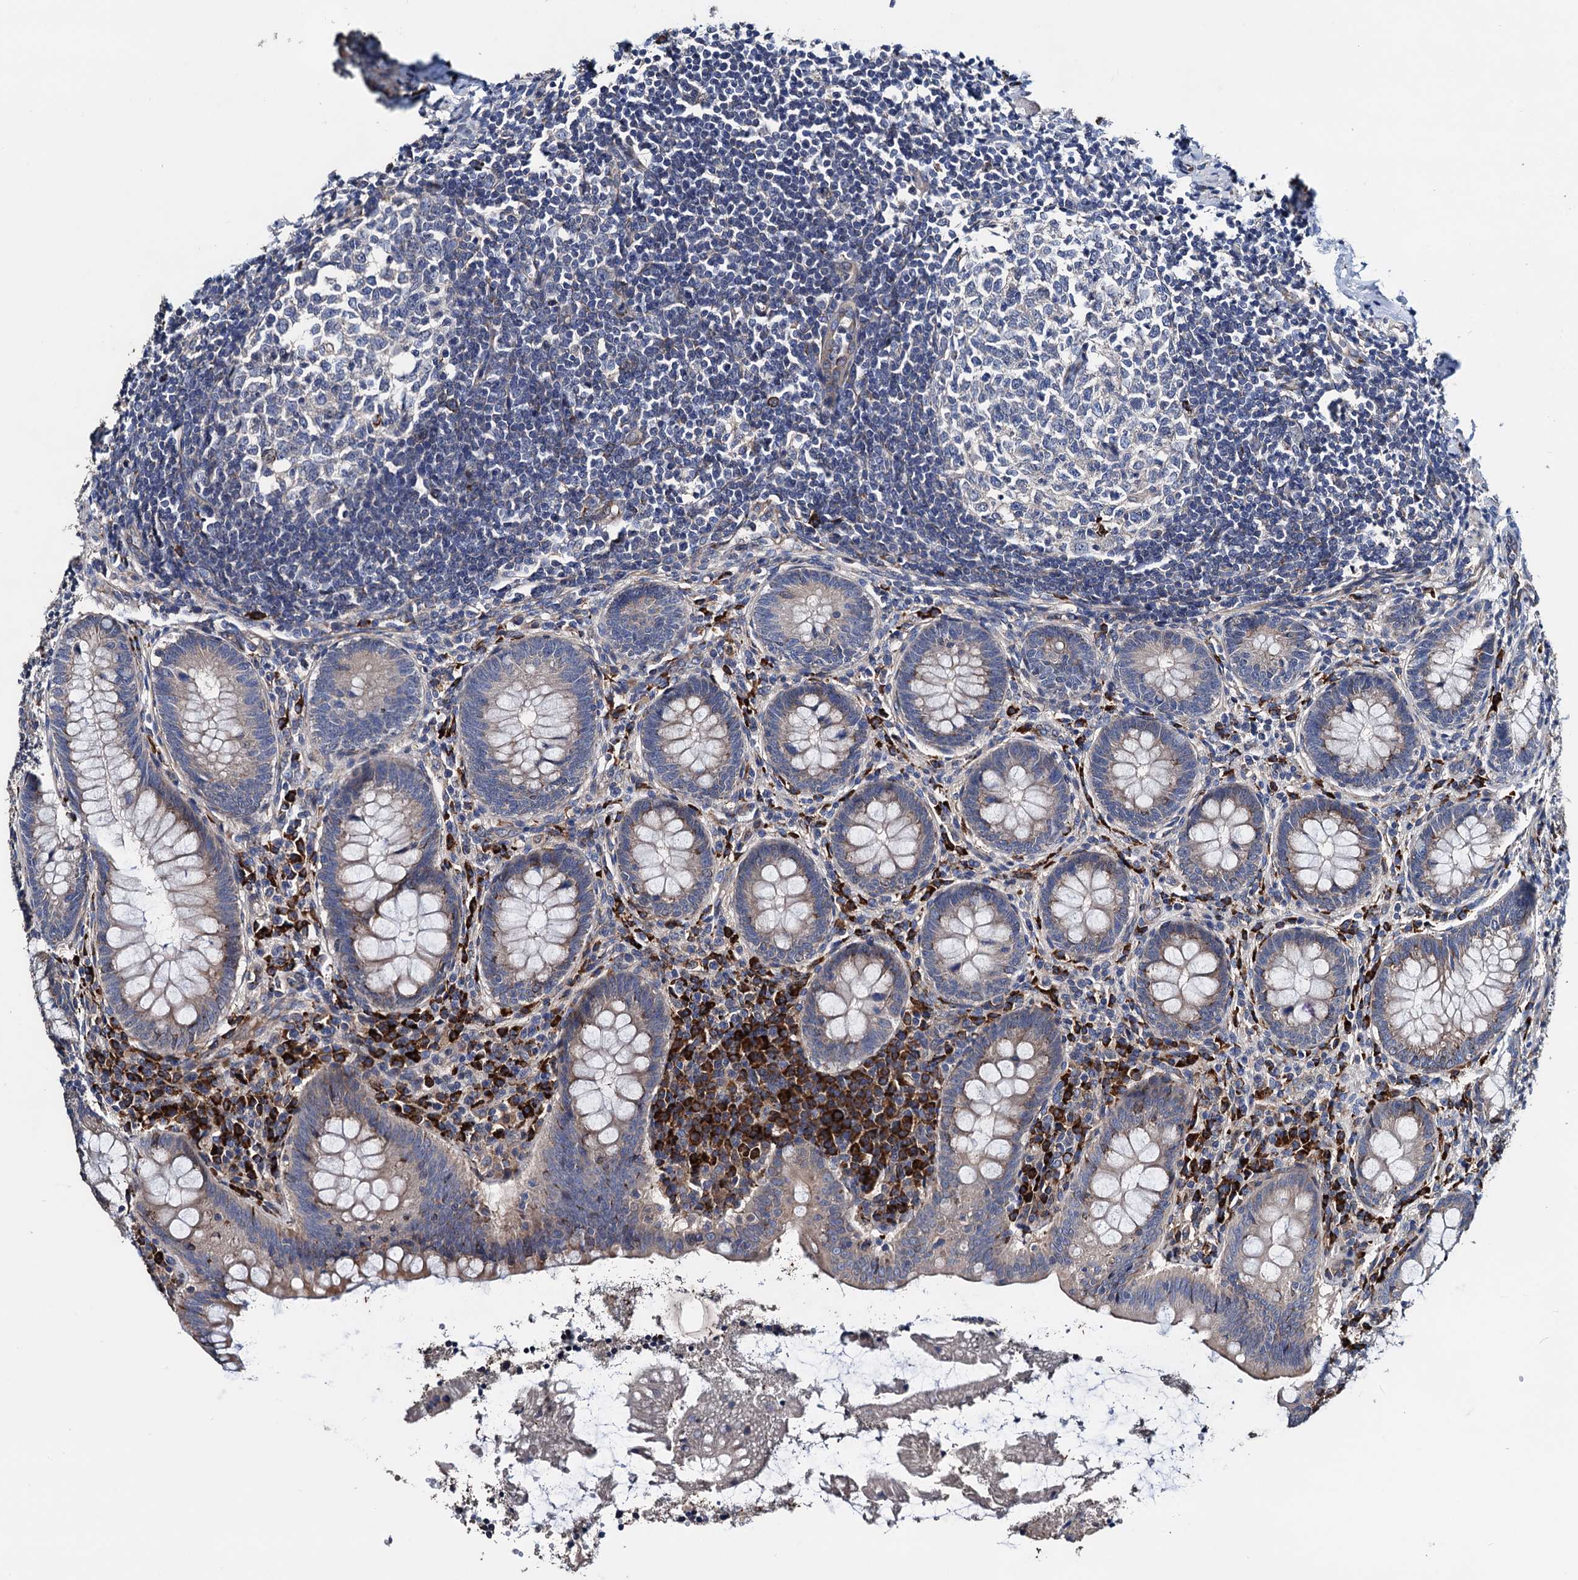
{"staining": {"intensity": "moderate", "quantity": "<25%", "location": "cytoplasmic/membranous"}, "tissue": "appendix", "cell_type": "Glandular cells", "image_type": "normal", "snomed": [{"axis": "morphology", "description": "Normal tissue, NOS"}, {"axis": "topography", "description": "Appendix"}], "caption": "A histopathology image of human appendix stained for a protein reveals moderate cytoplasmic/membranous brown staining in glandular cells.", "gene": "AKAP11", "patient": {"sex": "female", "age": 33}}